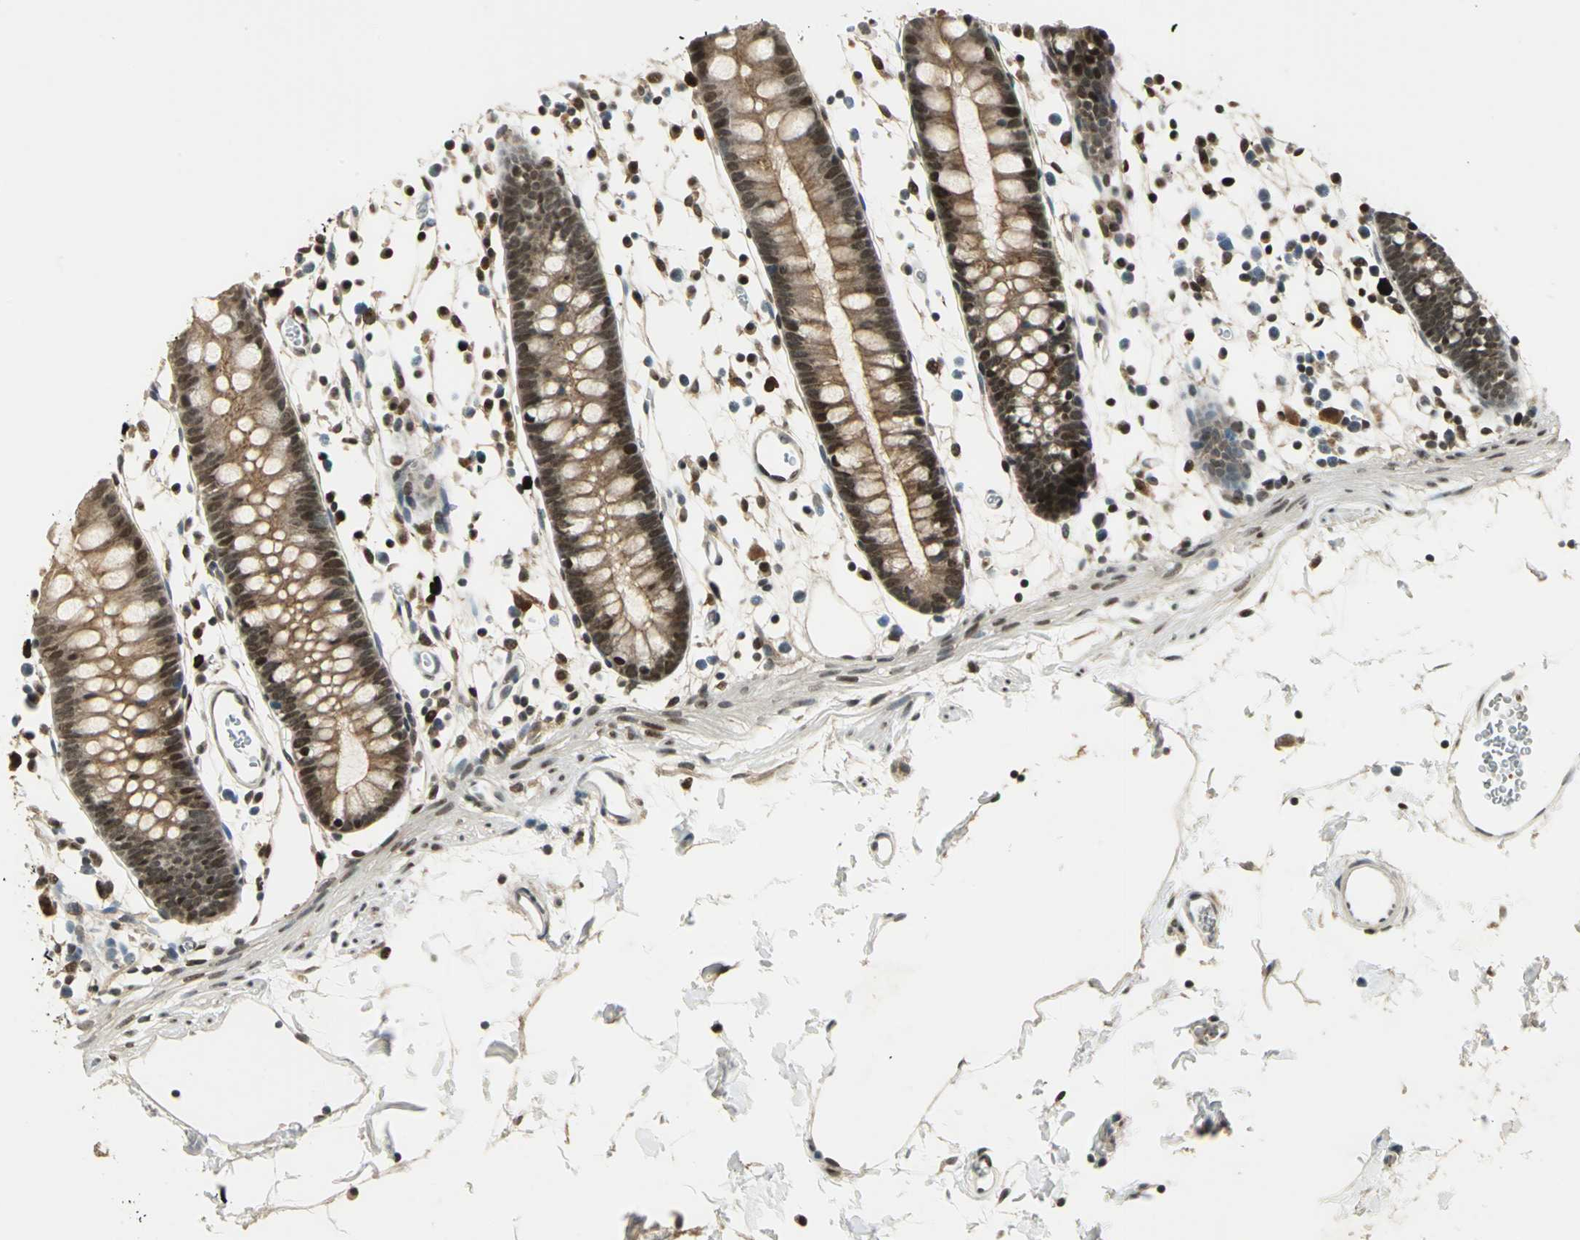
{"staining": {"intensity": "weak", "quantity": ">75%", "location": "nuclear"}, "tissue": "colon", "cell_type": "Endothelial cells", "image_type": "normal", "snomed": [{"axis": "morphology", "description": "Normal tissue, NOS"}, {"axis": "topography", "description": "Colon"}], "caption": "Brown immunohistochemical staining in normal colon exhibits weak nuclear staining in about >75% of endothelial cells.", "gene": "RAD17", "patient": {"sex": "male", "age": 14}}